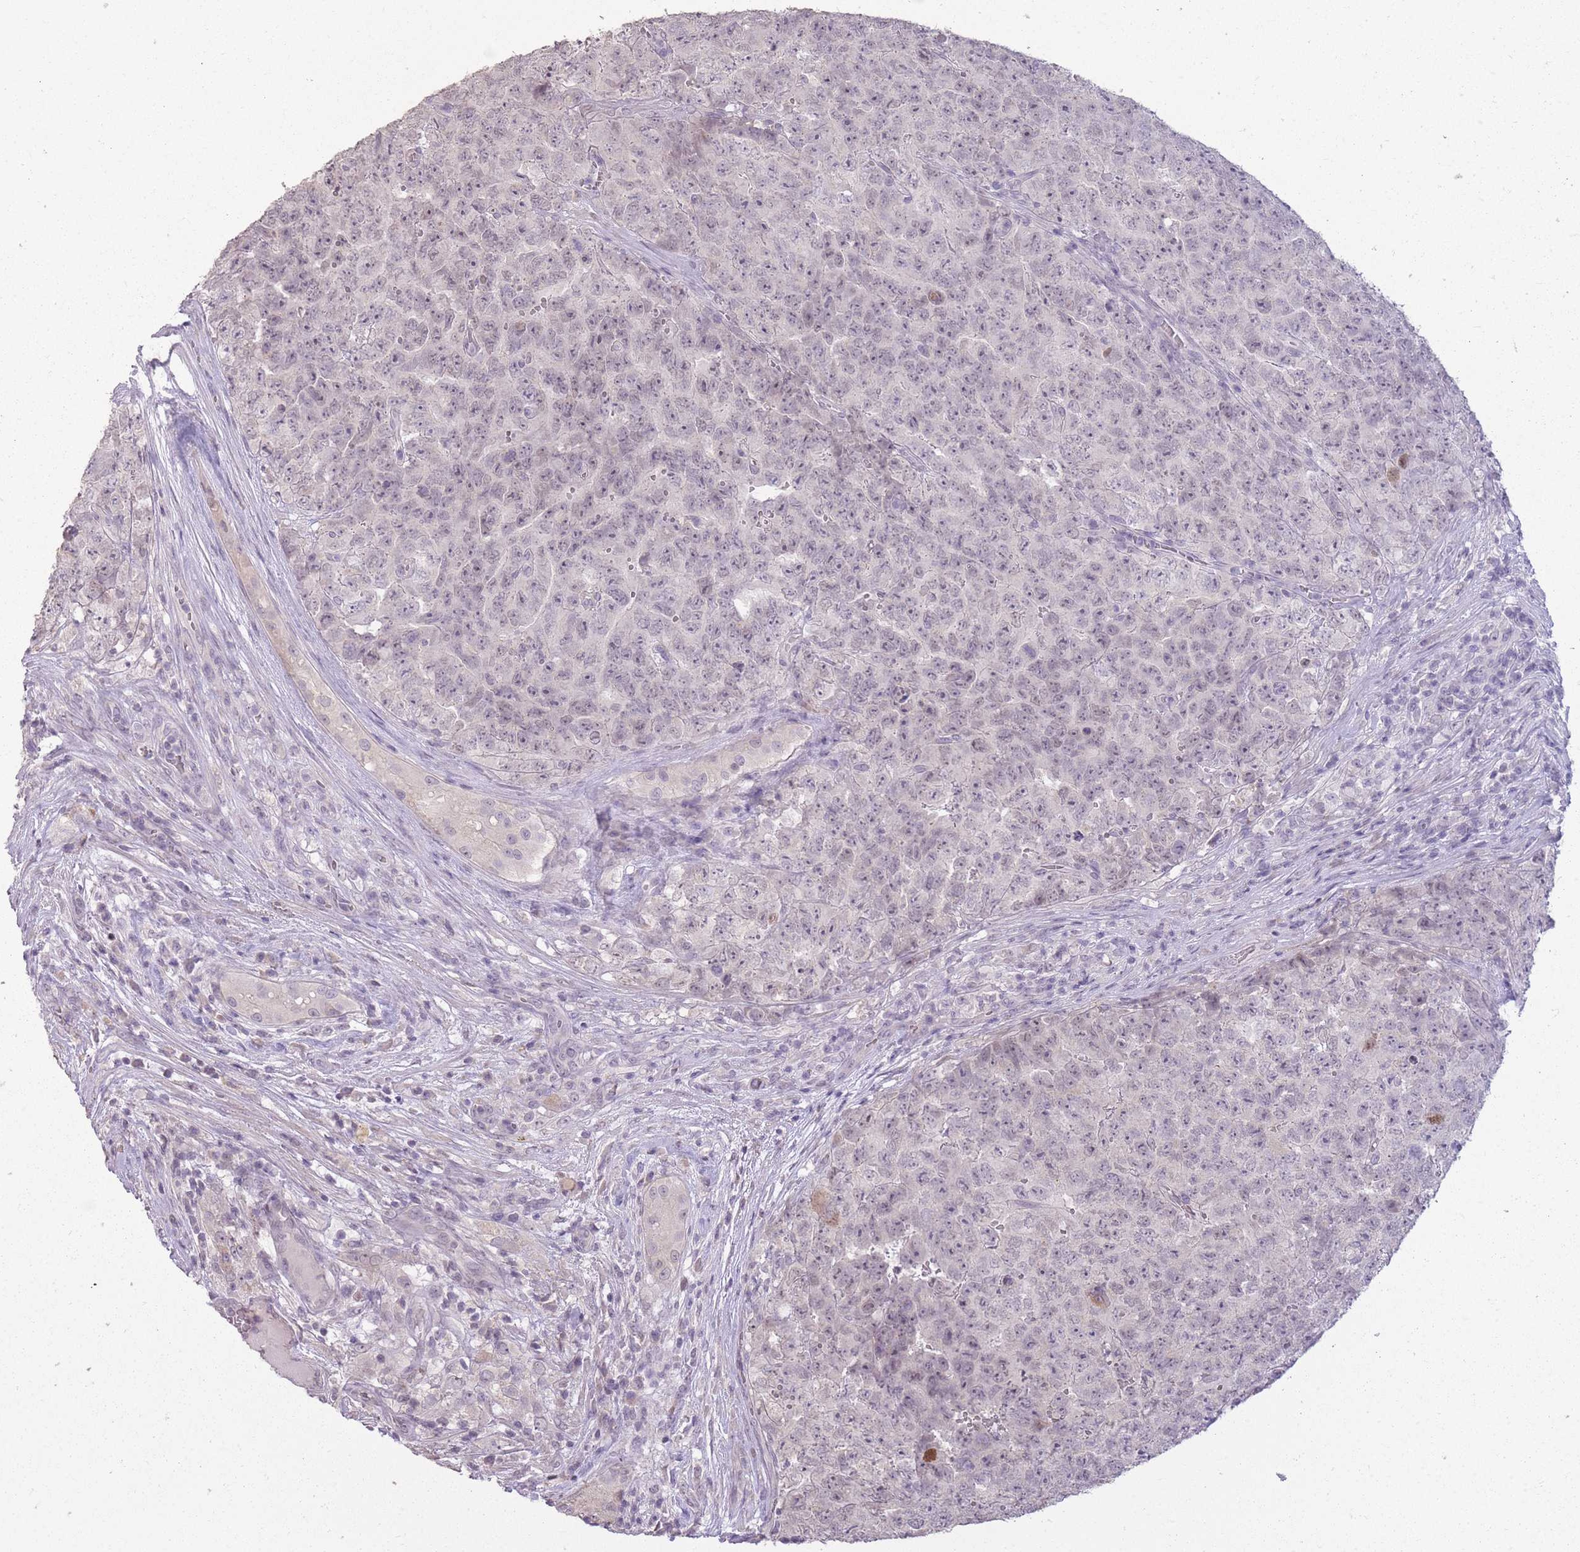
{"staining": {"intensity": "weak", "quantity": "25%-75%", "location": "nuclear"}, "tissue": "testis cancer", "cell_type": "Tumor cells", "image_type": "cancer", "snomed": [{"axis": "morphology", "description": "Seminoma, NOS"}, {"axis": "morphology", "description": "Teratoma, malignant, NOS"}, {"axis": "topography", "description": "Testis"}], "caption": "Tumor cells show low levels of weak nuclear positivity in about 25%-75% of cells in human testis seminoma.", "gene": "ZBTB24", "patient": {"sex": "male", "age": 34}}